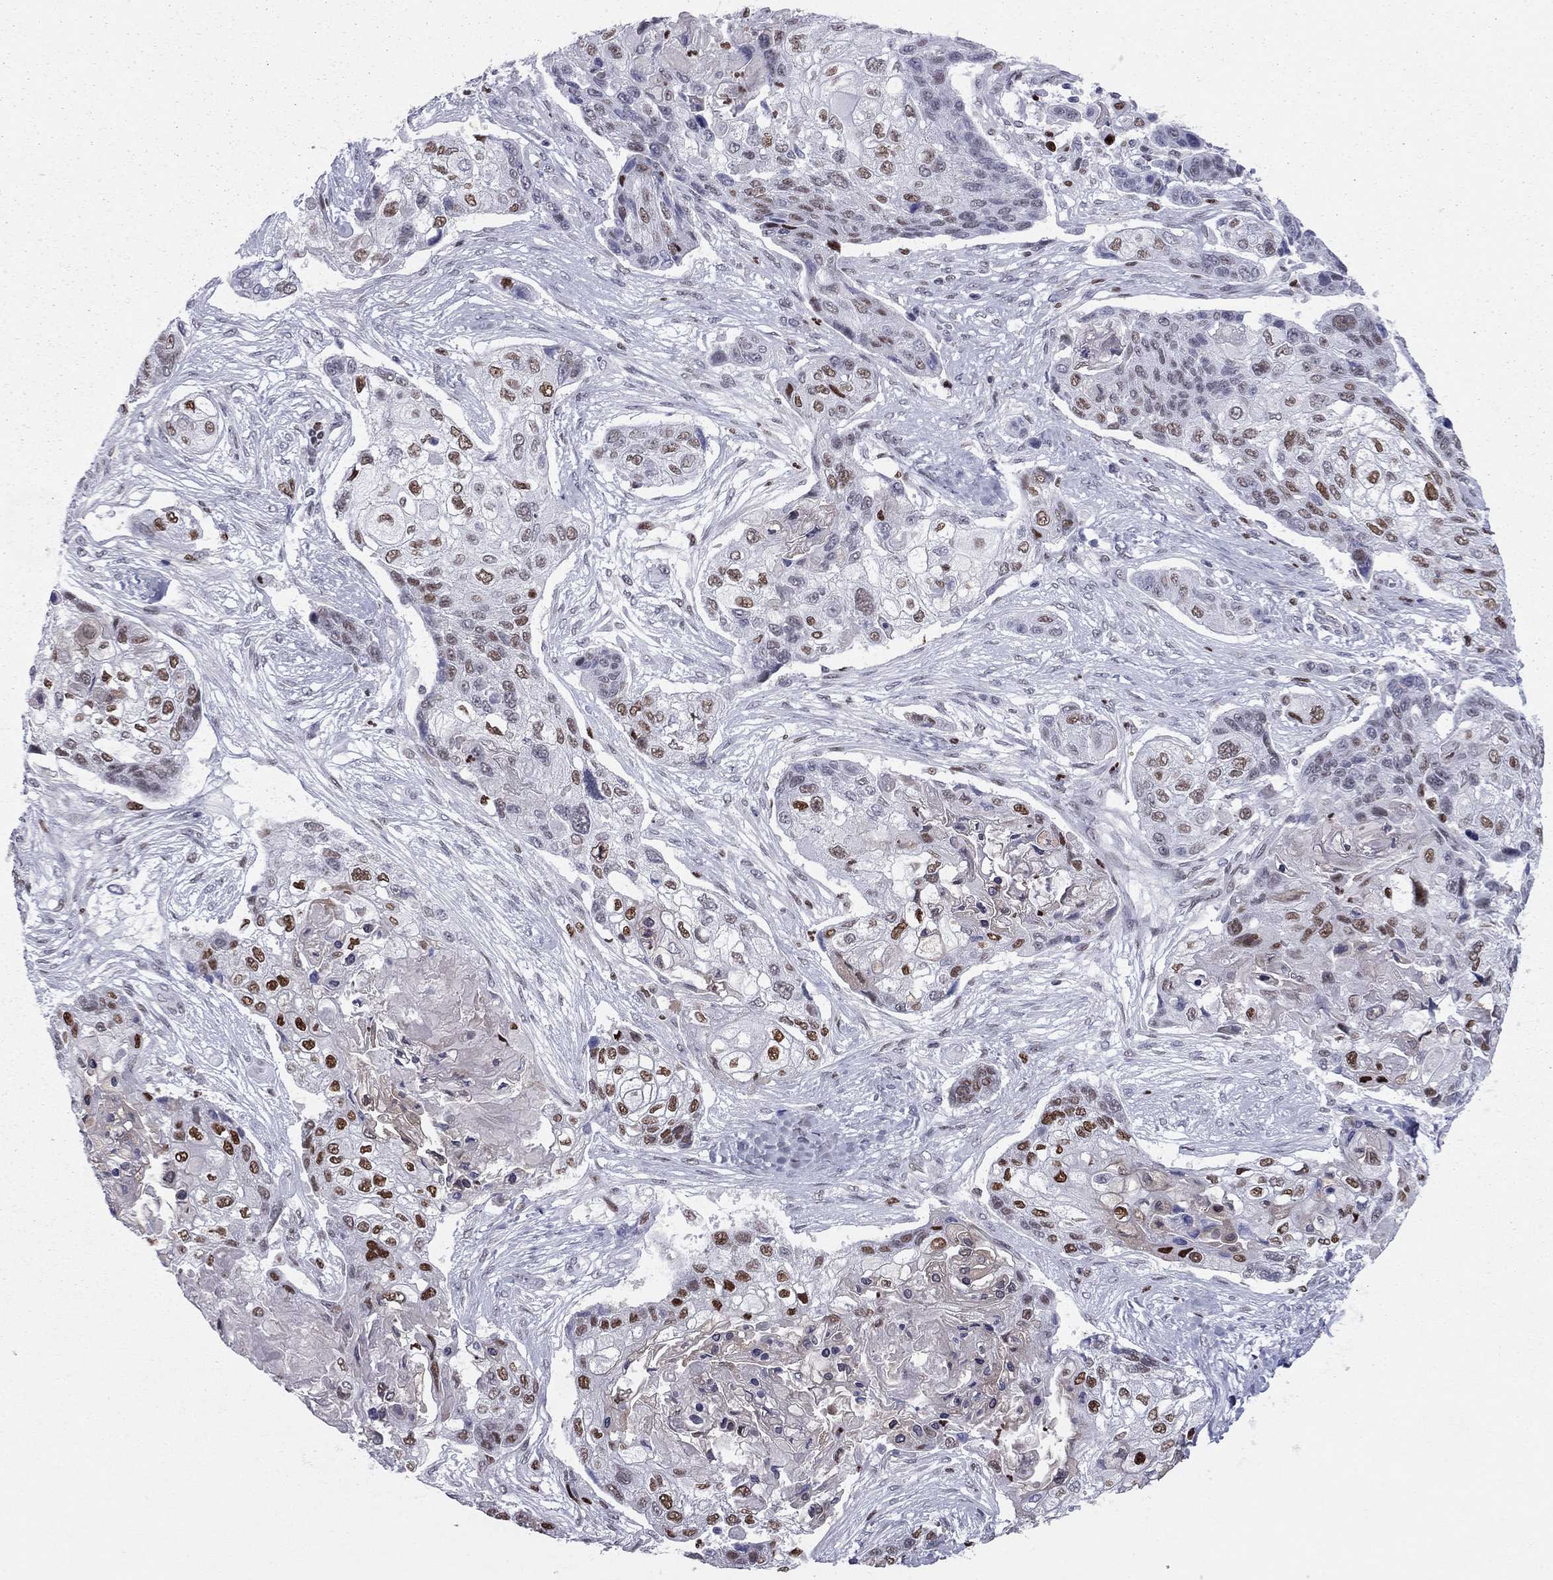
{"staining": {"intensity": "strong", "quantity": "25%-75%", "location": "nuclear"}, "tissue": "lung cancer", "cell_type": "Tumor cells", "image_type": "cancer", "snomed": [{"axis": "morphology", "description": "Squamous cell carcinoma, NOS"}, {"axis": "topography", "description": "Lung"}], "caption": "The immunohistochemical stain highlights strong nuclear expression in tumor cells of lung cancer tissue.", "gene": "PCGF3", "patient": {"sex": "male", "age": 69}}